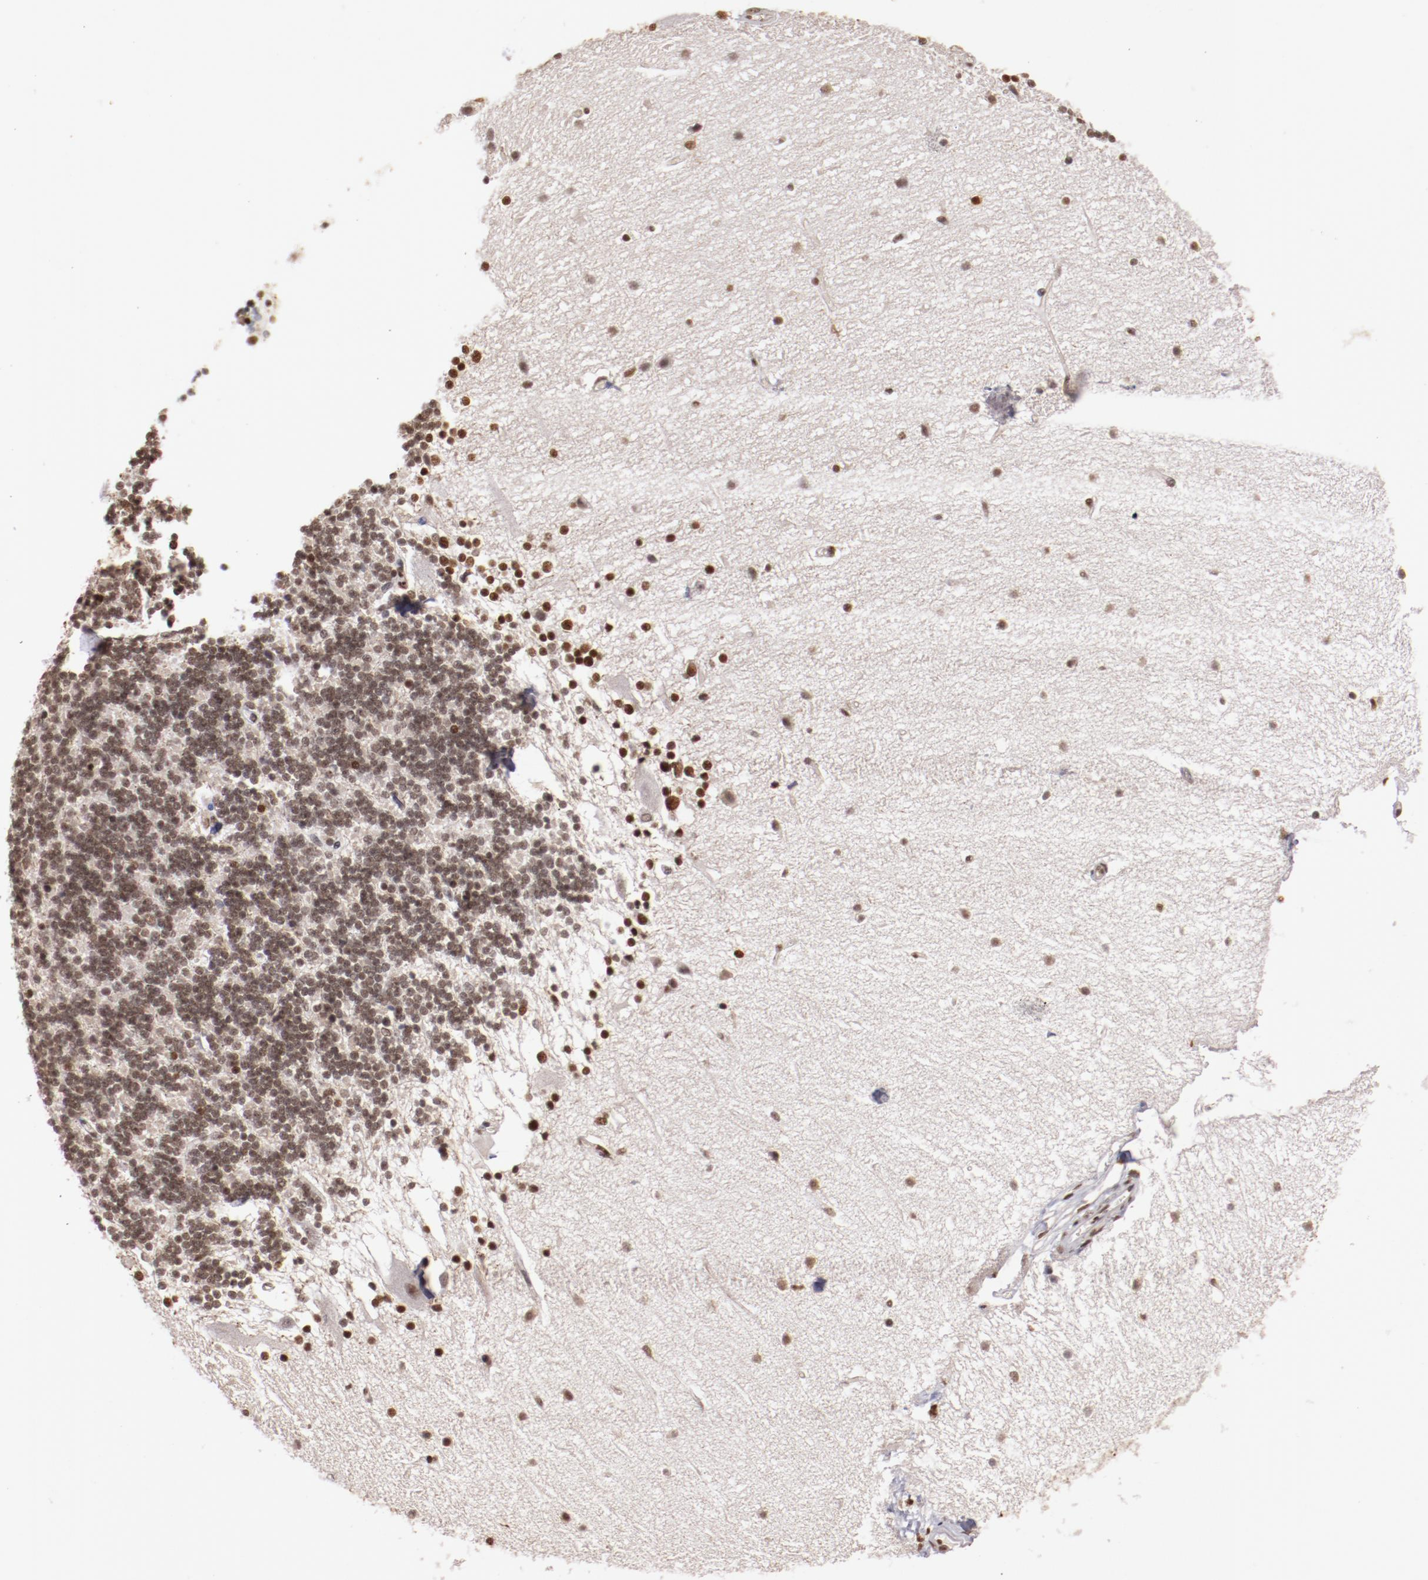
{"staining": {"intensity": "moderate", "quantity": ">75%", "location": "nuclear"}, "tissue": "cerebellum", "cell_type": "Cells in granular layer", "image_type": "normal", "snomed": [{"axis": "morphology", "description": "Normal tissue, NOS"}, {"axis": "topography", "description": "Cerebellum"}], "caption": "Immunohistochemical staining of benign cerebellum exhibits moderate nuclear protein positivity in approximately >75% of cells in granular layer.", "gene": "STAG2", "patient": {"sex": "female", "age": 54}}